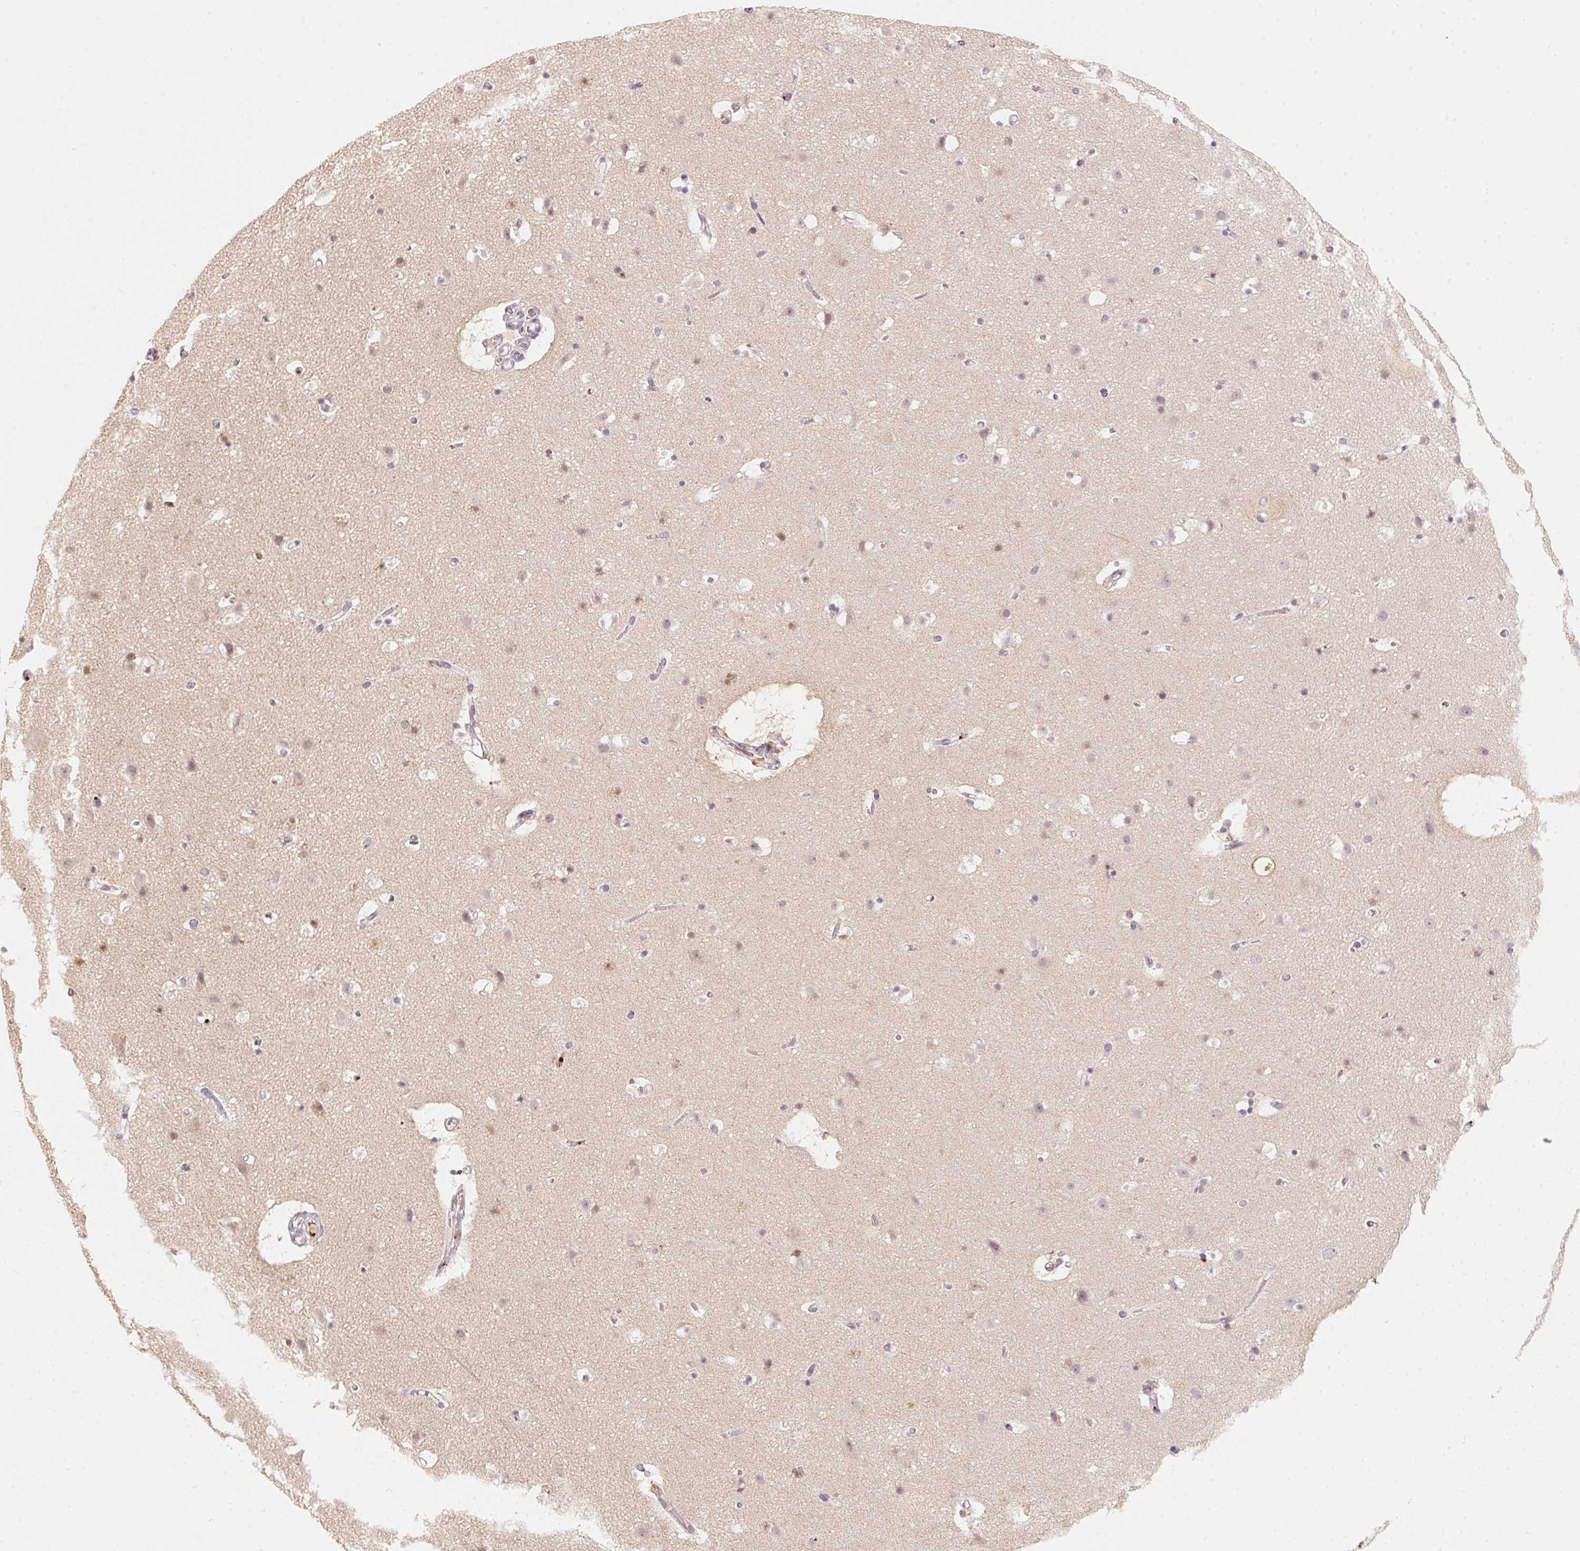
{"staining": {"intensity": "negative", "quantity": "none", "location": "none"}, "tissue": "cerebral cortex", "cell_type": "Endothelial cells", "image_type": "normal", "snomed": [{"axis": "morphology", "description": "Normal tissue, NOS"}, {"axis": "topography", "description": "Cerebral cortex"}], "caption": "DAB (3,3'-diaminobenzidine) immunohistochemical staining of normal human cerebral cortex exhibits no significant staining in endothelial cells.", "gene": "ARHGAP22", "patient": {"sex": "female", "age": 42}}